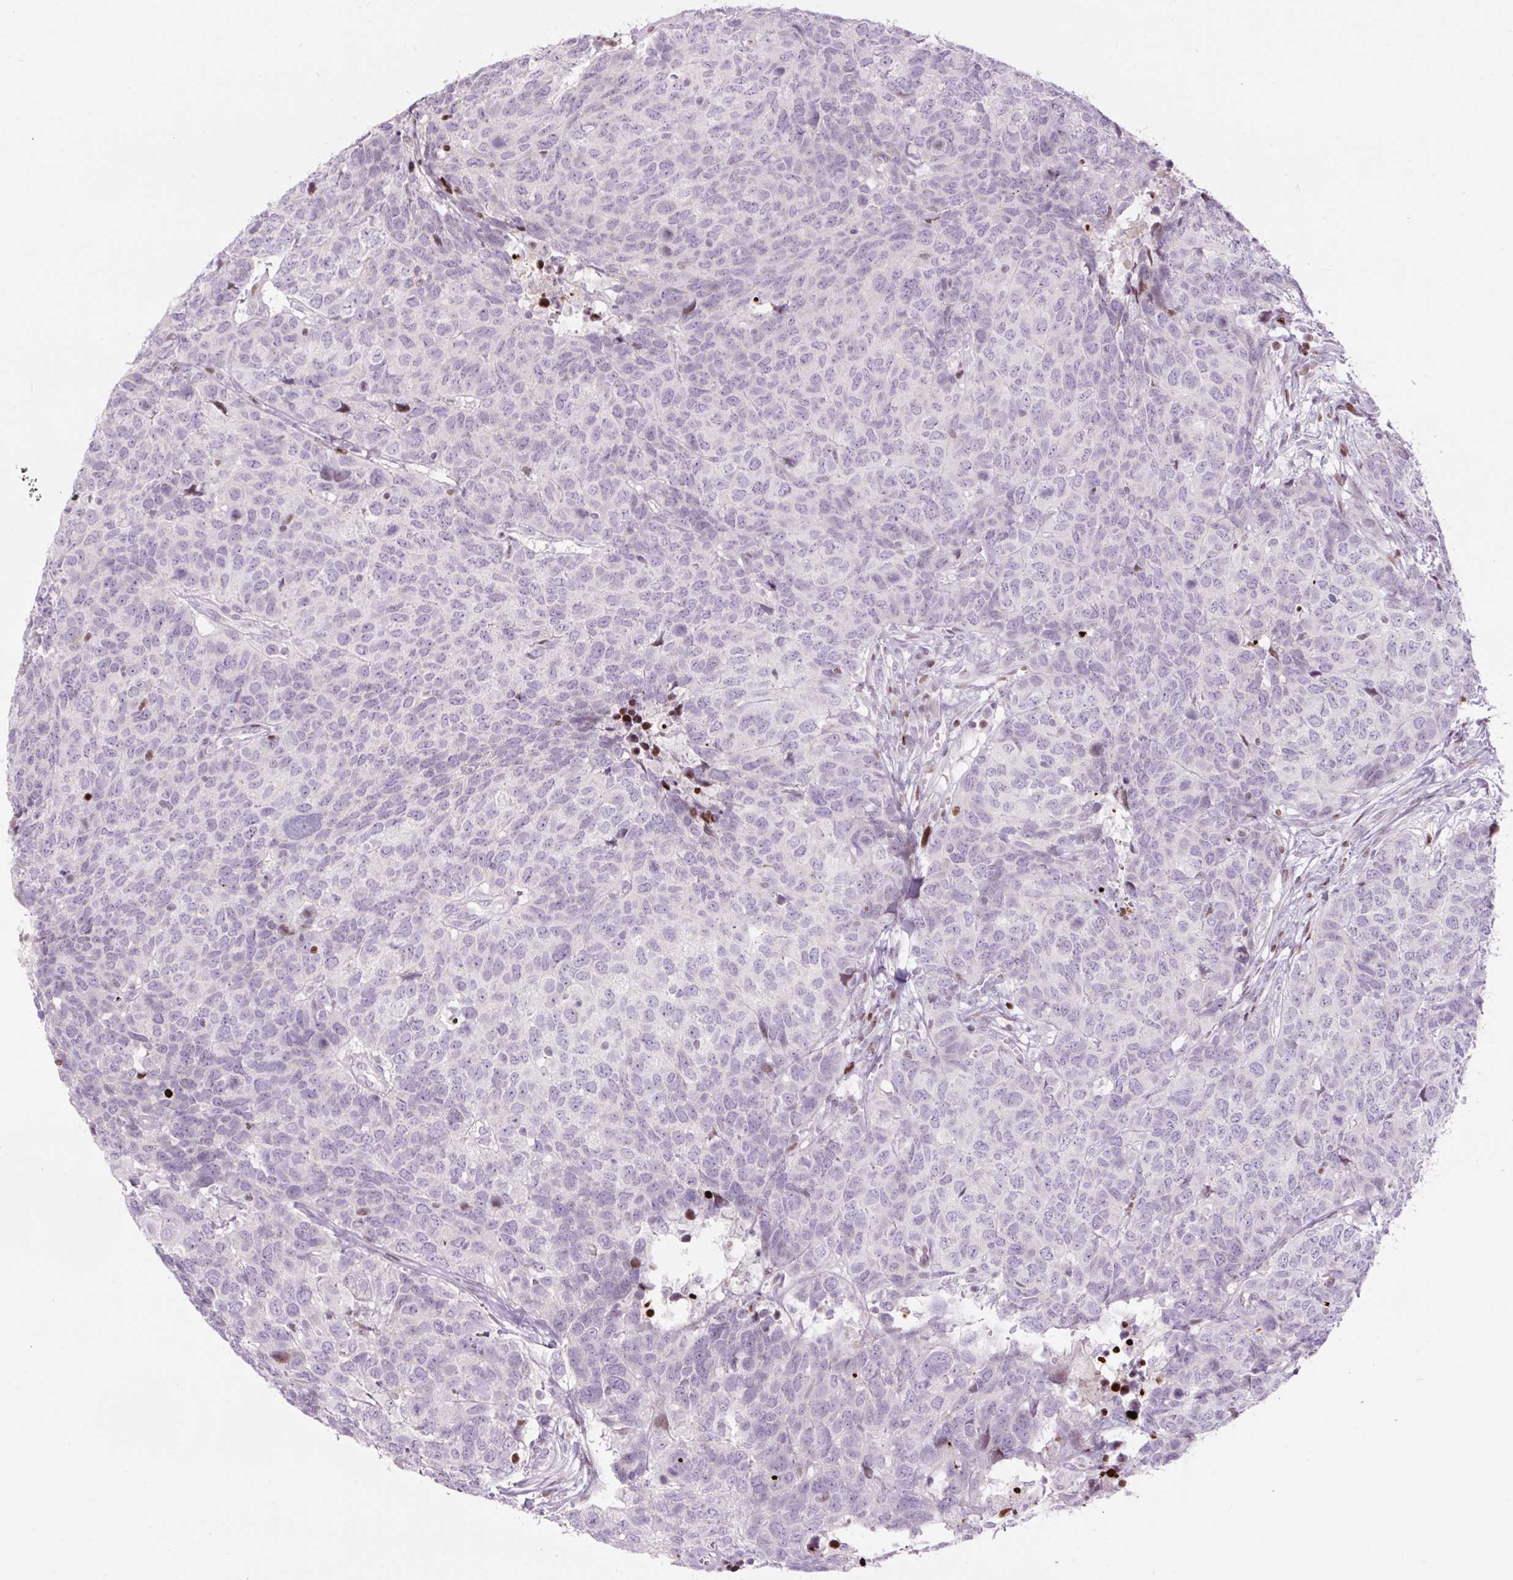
{"staining": {"intensity": "negative", "quantity": "none", "location": "none"}, "tissue": "head and neck cancer", "cell_type": "Tumor cells", "image_type": "cancer", "snomed": [{"axis": "morphology", "description": "Normal tissue, NOS"}, {"axis": "morphology", "description": "Squamous cell carcinoma, NOS"}, {"axis": "topography", "description": "Skeletal muscle"}, {"axis": "topography", "description": "Vascular tissue"}, {"axis": "topography", "description": "Peripheral nerve tissue"}, {"axis": "topography", "description": "Head-Neck"}], "caption": "A micrograph of head and neck cancer (squamous cell carcinoma) stained for a protein demonstrates no brown staining in tumor cells.", "gene": "TMEM177", "patient": {"sex": "male", "age": 66}}